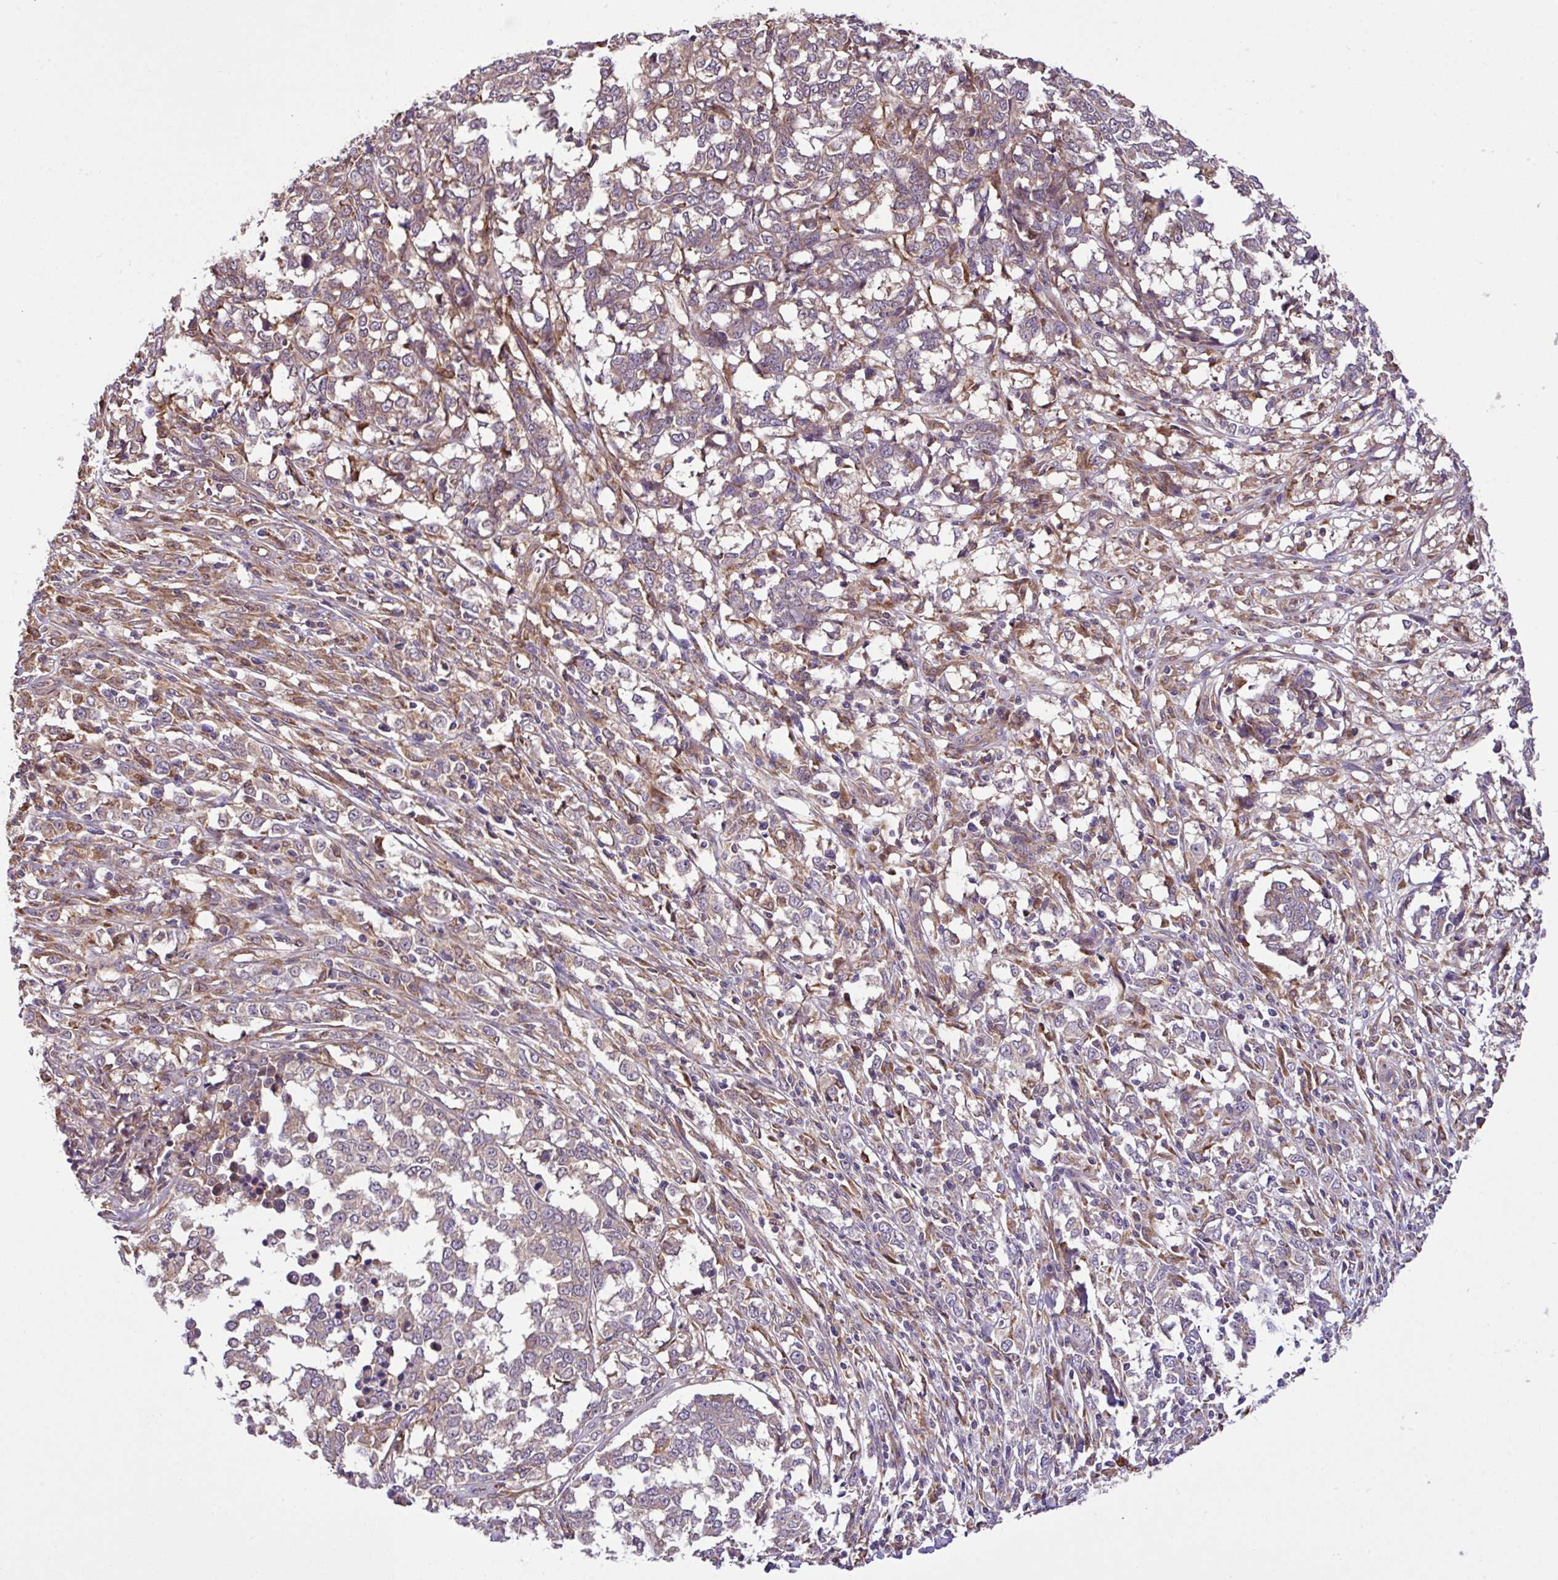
{"staining": {"intensity": "negative", "quantity": "none", "location": "none"}, "tissue": "melanoma", "cell_type": "Tumor cells", "image_type": "cancer", "snomed": [{"axis": "morphology", "description": "Malignant melanoma, NOS"}, {"axis": "topography", "description": "Skin"}], "caption": "Immunohistochemistry (IHC) of human melanoma shows no expression in tumor cells. (DAB IHC visualized using brightfield microscopy, high magnification).", "gene": "DLGAP4", "patient": {"sex": "female", "age": 72}}